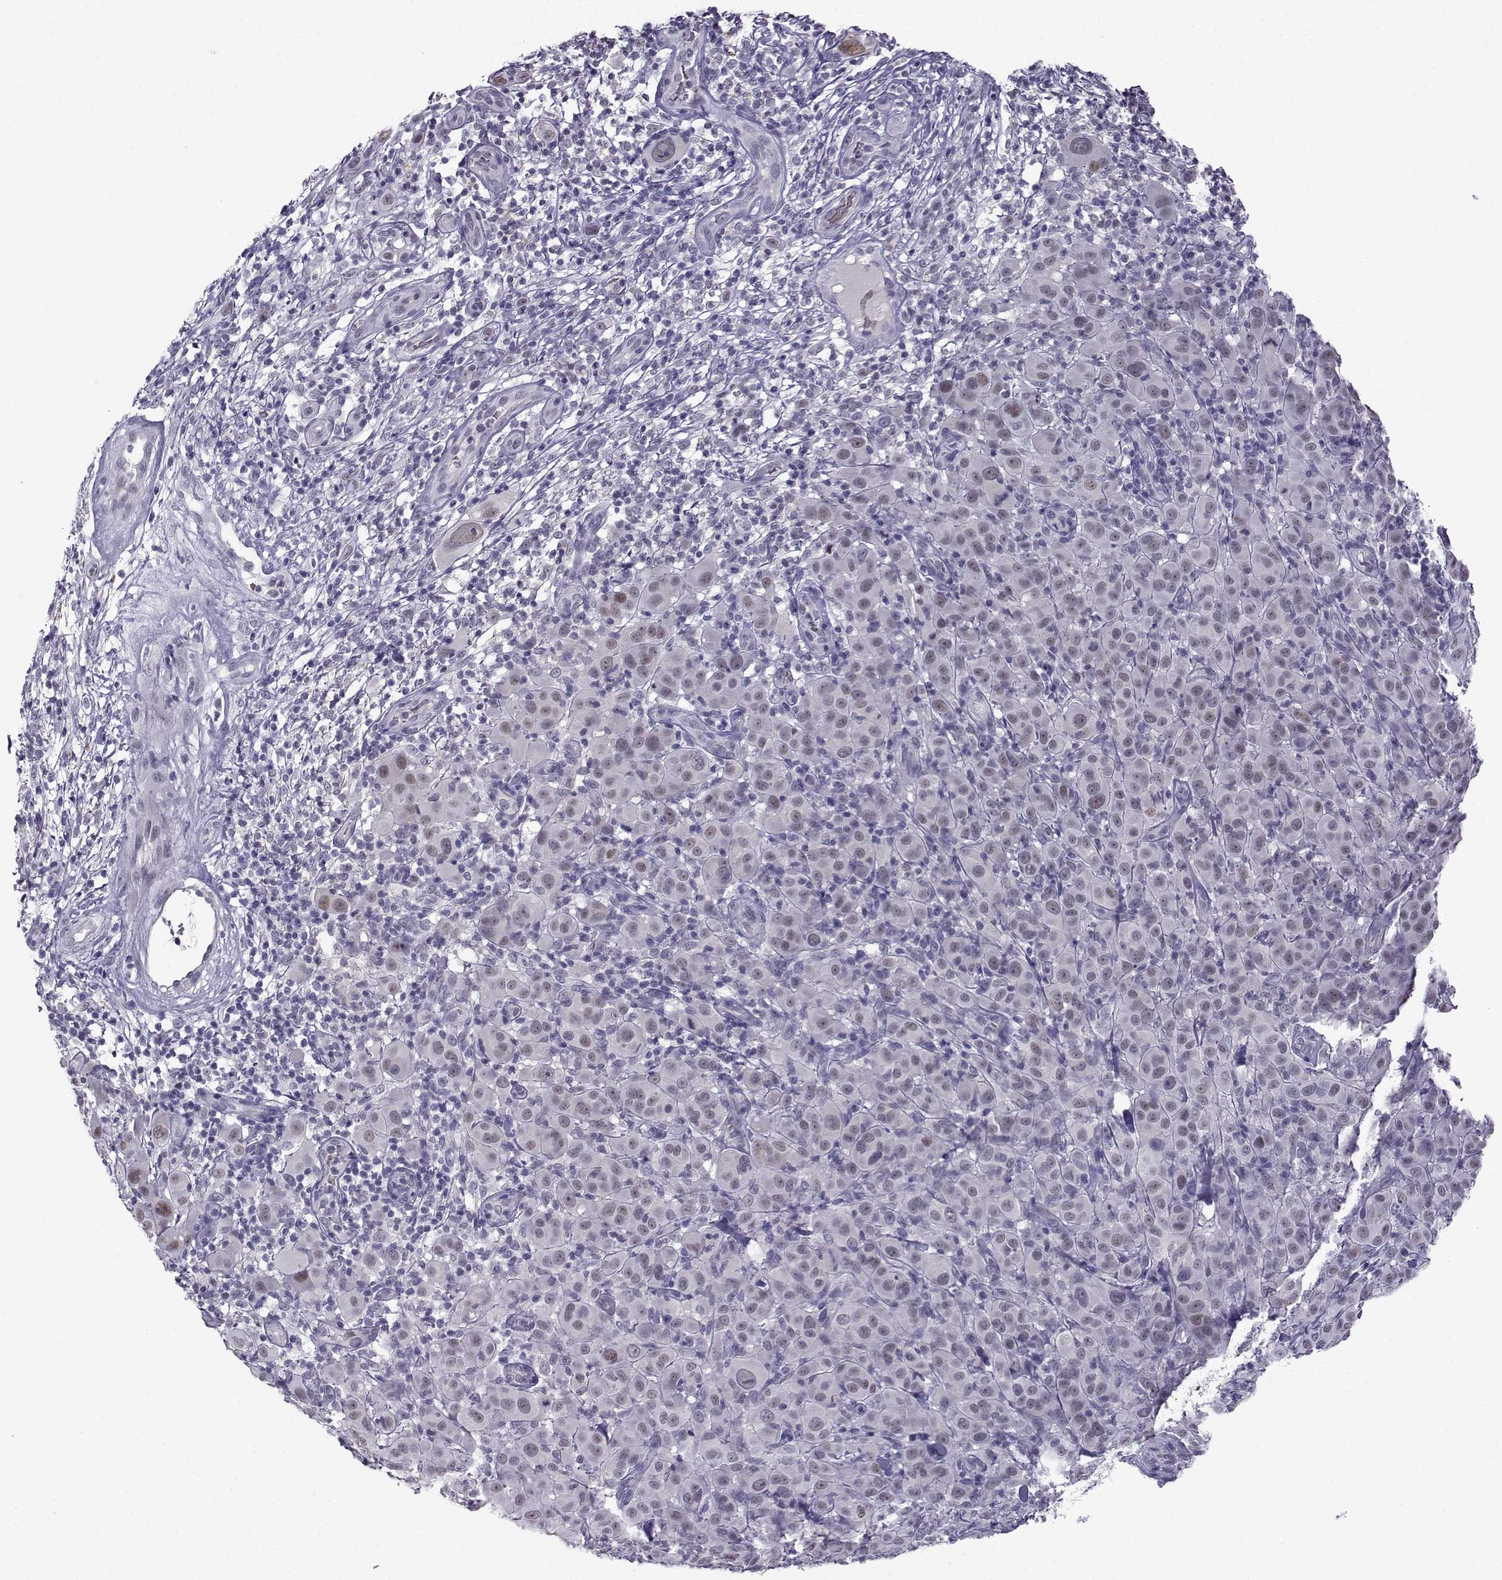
{"staining": {"intensity": "negative", "quantity": "none", "location": "none"}, "tissue": "melanoma", "cell_type": "Tumor cells", "image_type": "cancer", "snomed": [{"axis": "morphology", "description": "Malignant melanoma, NOS"}, {"axis": "topography", "description": "Skin"}], "caption": "The immunohistochemistry image has no significant staining in tumor cells of melanoma tissue.", "gene": "LRFN2", "patient": {"sex": "female", "age": 87}}